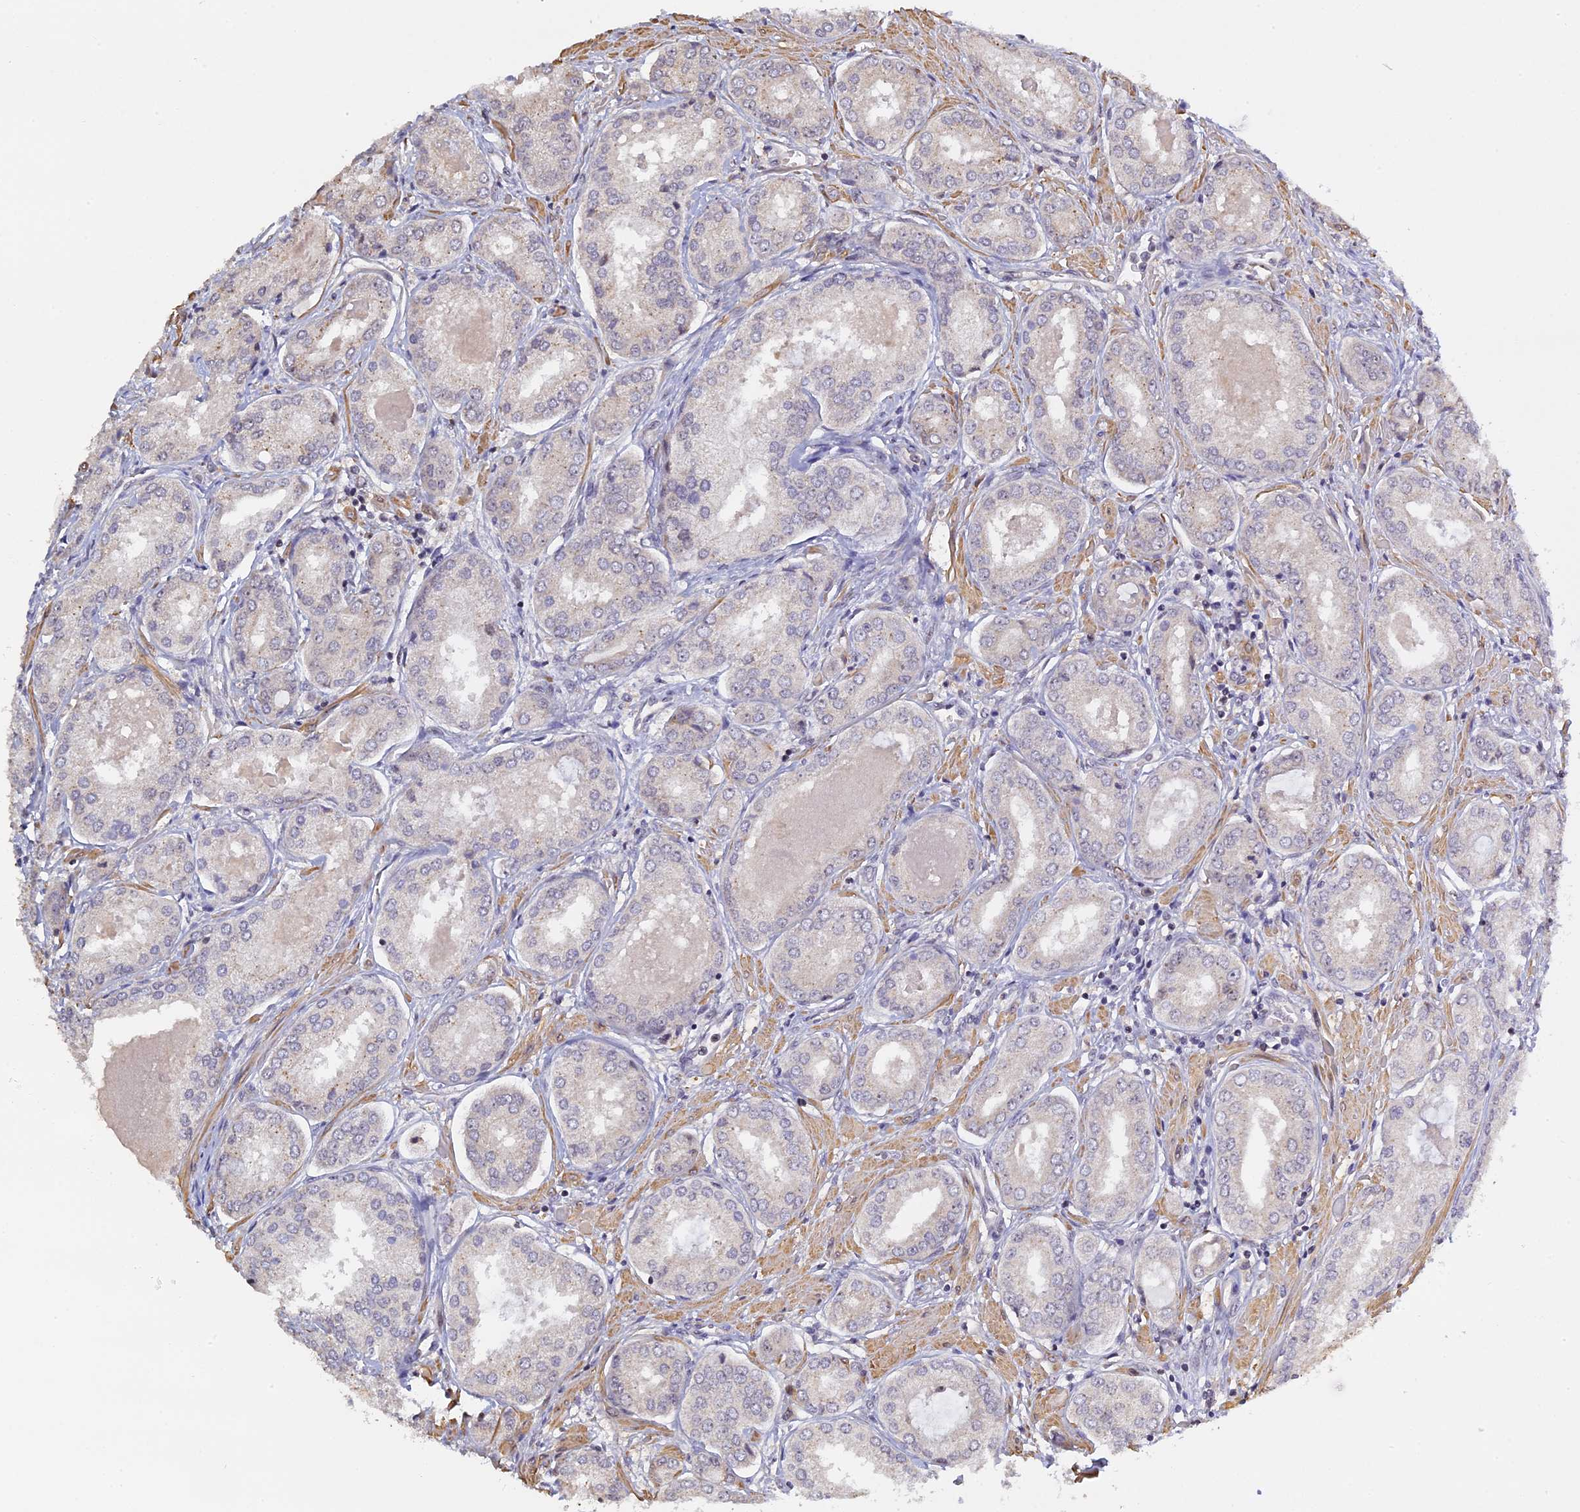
{"staining": {"intensity": "negative", "quantity": "none", "location": "none"}, "tissue": "prostate cancer", "cell_type": "Tumor cells", "image_type": "cancer", "snomed": [{"axis": "morphology", "description": "Adenocarcinoma, Low grade"}, {"axis": "topography", "description": "Prostate"}], "caption": "This is a photomicrograph of immunohistochemistry (IHC) staining of prostate cancer (low-grade adenocarcinoma), which shows no expression in tumor cells.", "gene": "MGA", "patient": {"sex": "male", "age": 68}}